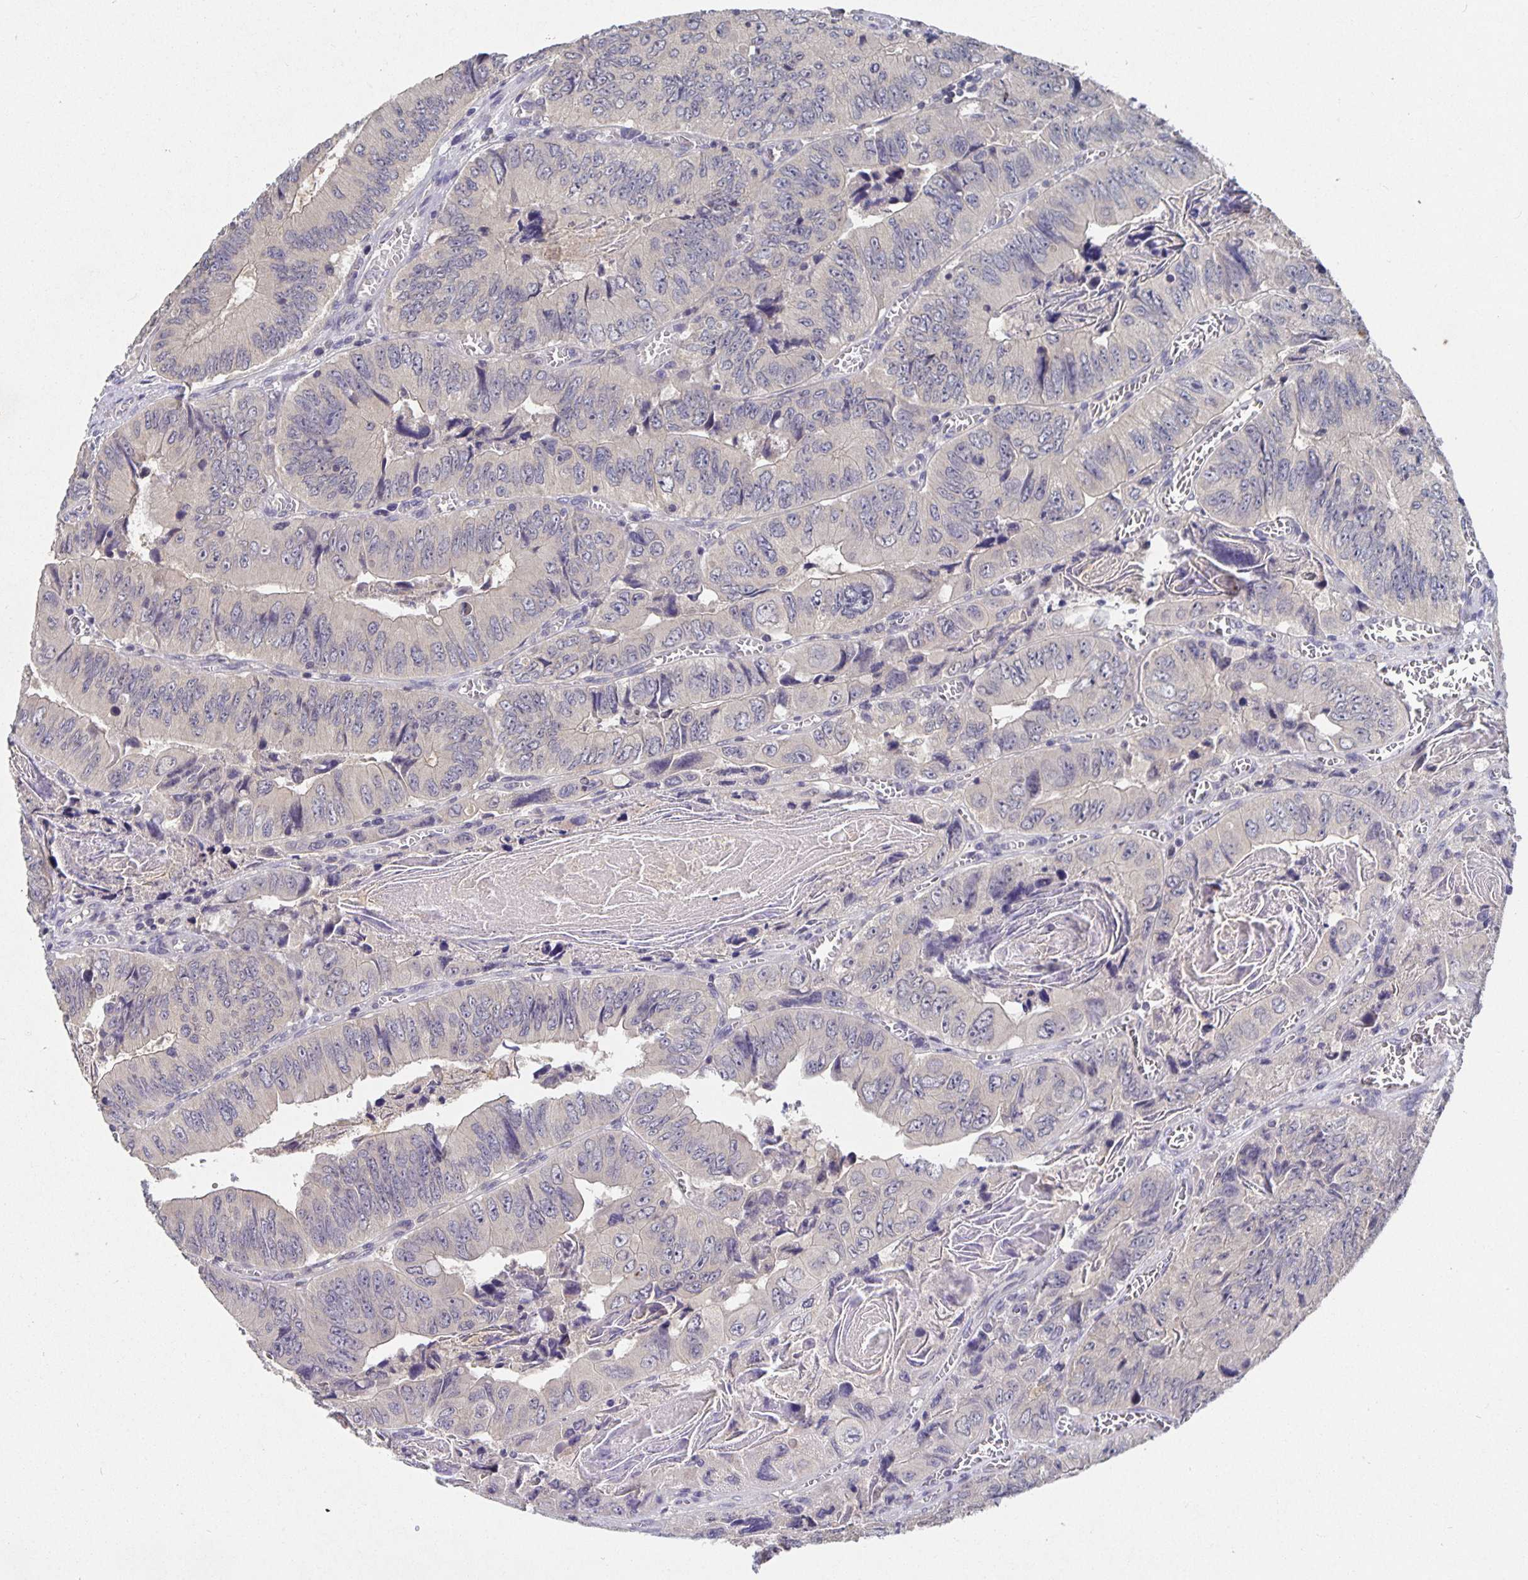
{"staining": {"intensity": "negative", "quantity": "none", "location": "none"}, "tissue": "colorectal cancer", "cell_type": "Tumor cells", "image_type": "cancer", "snomed": [{"axis": "morphology", "description": "Adenocarcinoma, NOS"}, {"axis": "topography", "description": "Colon"}], "caption": "Immunohistochemistry (IHC) photomicrograph of adenocarcinoma (colorectal) stained for a protein (brown), which shows no expression in tumor cells.", "gene": "HEPN1", "patient": {"sex": "female", "age": 84}}